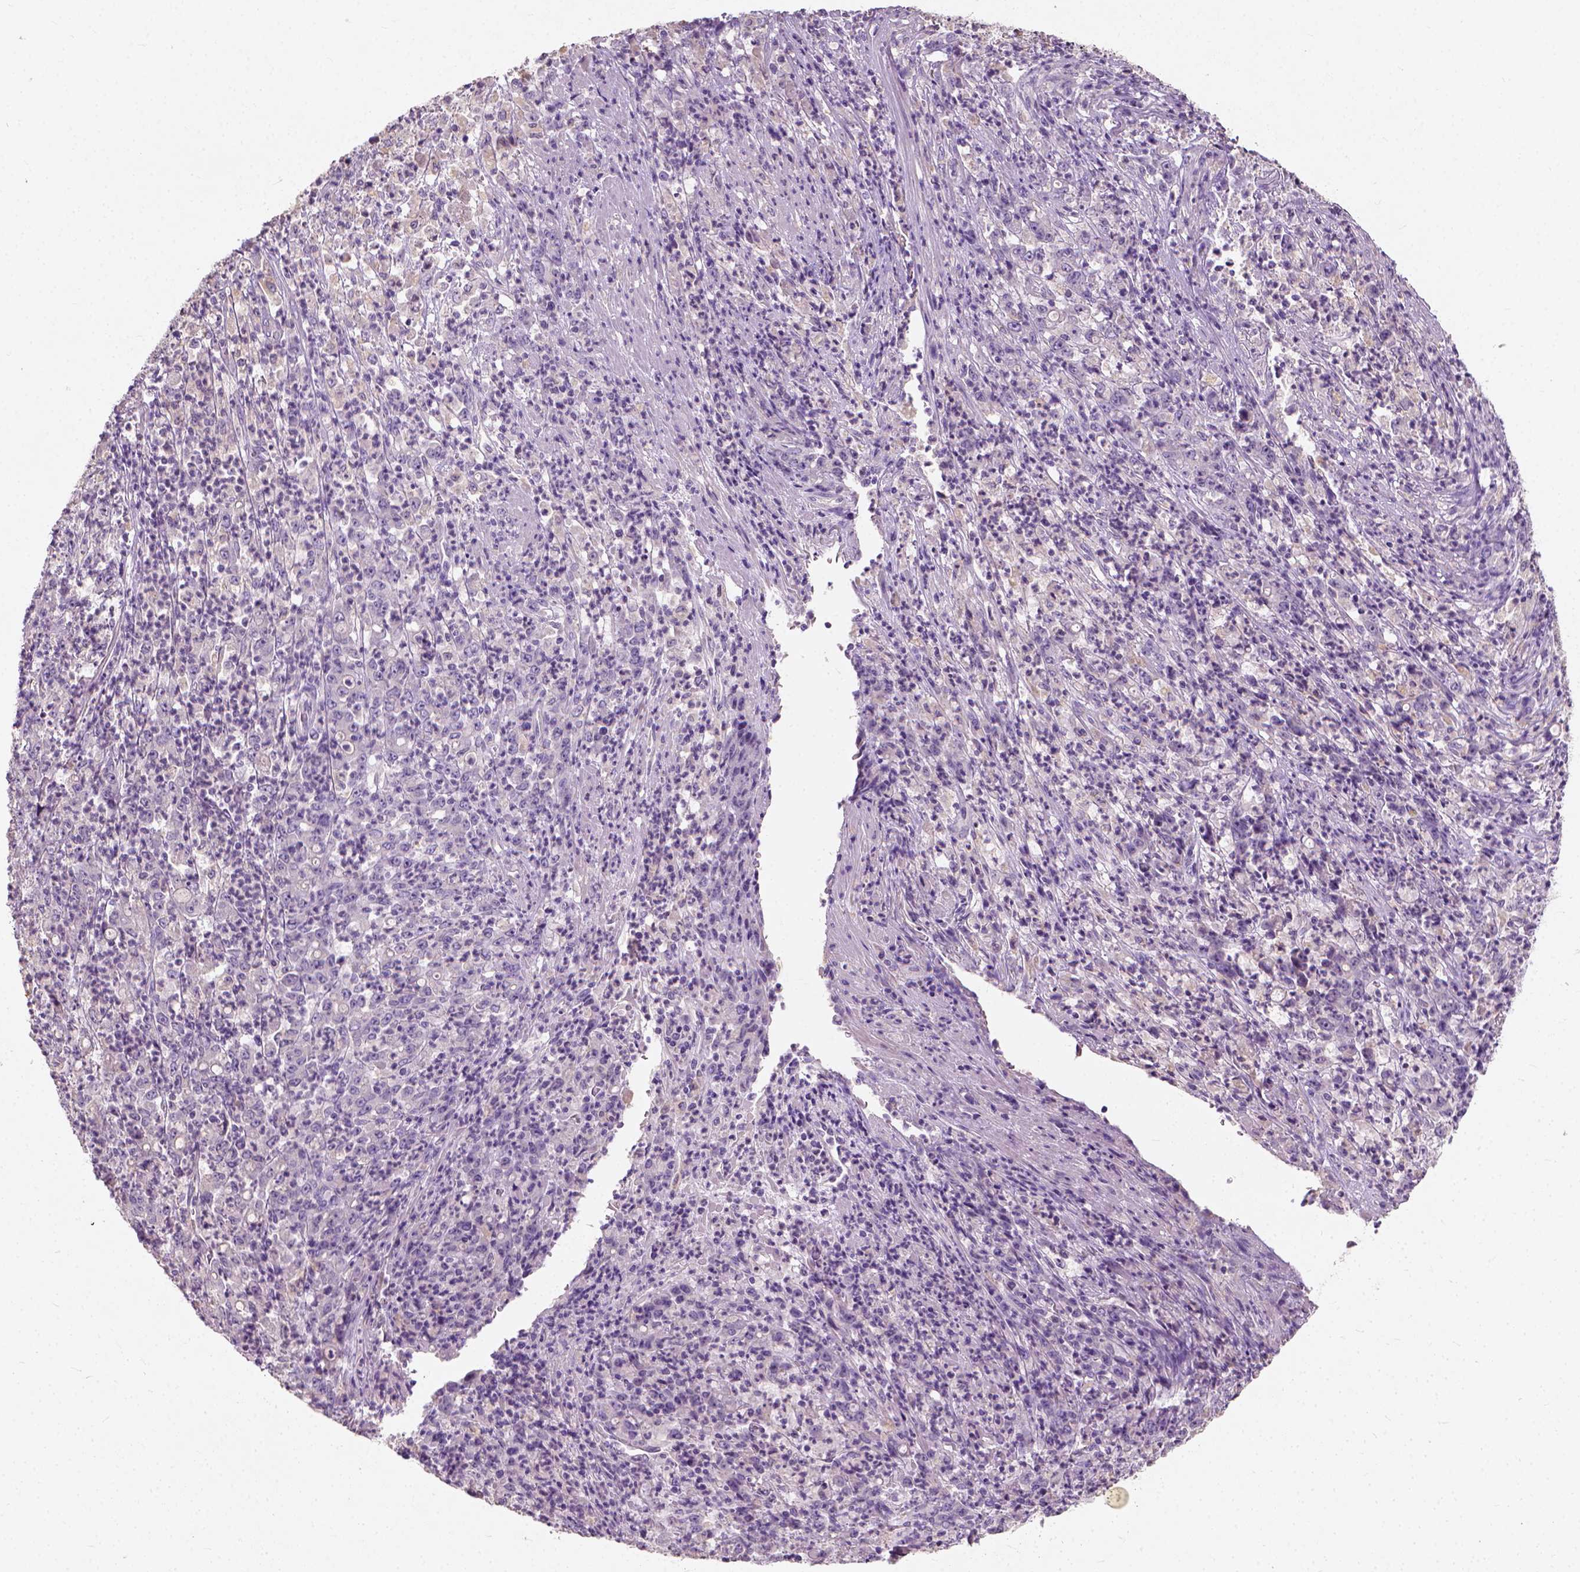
{"staining": {"intensity": "negative", "quantity": "none", "location": "none"}, "tissue": "stomach cancer", "cell_type": "Tumor cells", "image_type": "cancer", "snomed": [{"axis": "morphology", "description": "Adenocarcinoma, NOS"}, {"axis": "topography", "description": "Stomach, lower"}], "caption": "High power microscopy image of an IHC photomicrograph of adenocarcinoma (stomach), revealing no significant staining in tumor cells.", "gene": "DHCR24", "patient": {"sex": "female", "age": 71}}